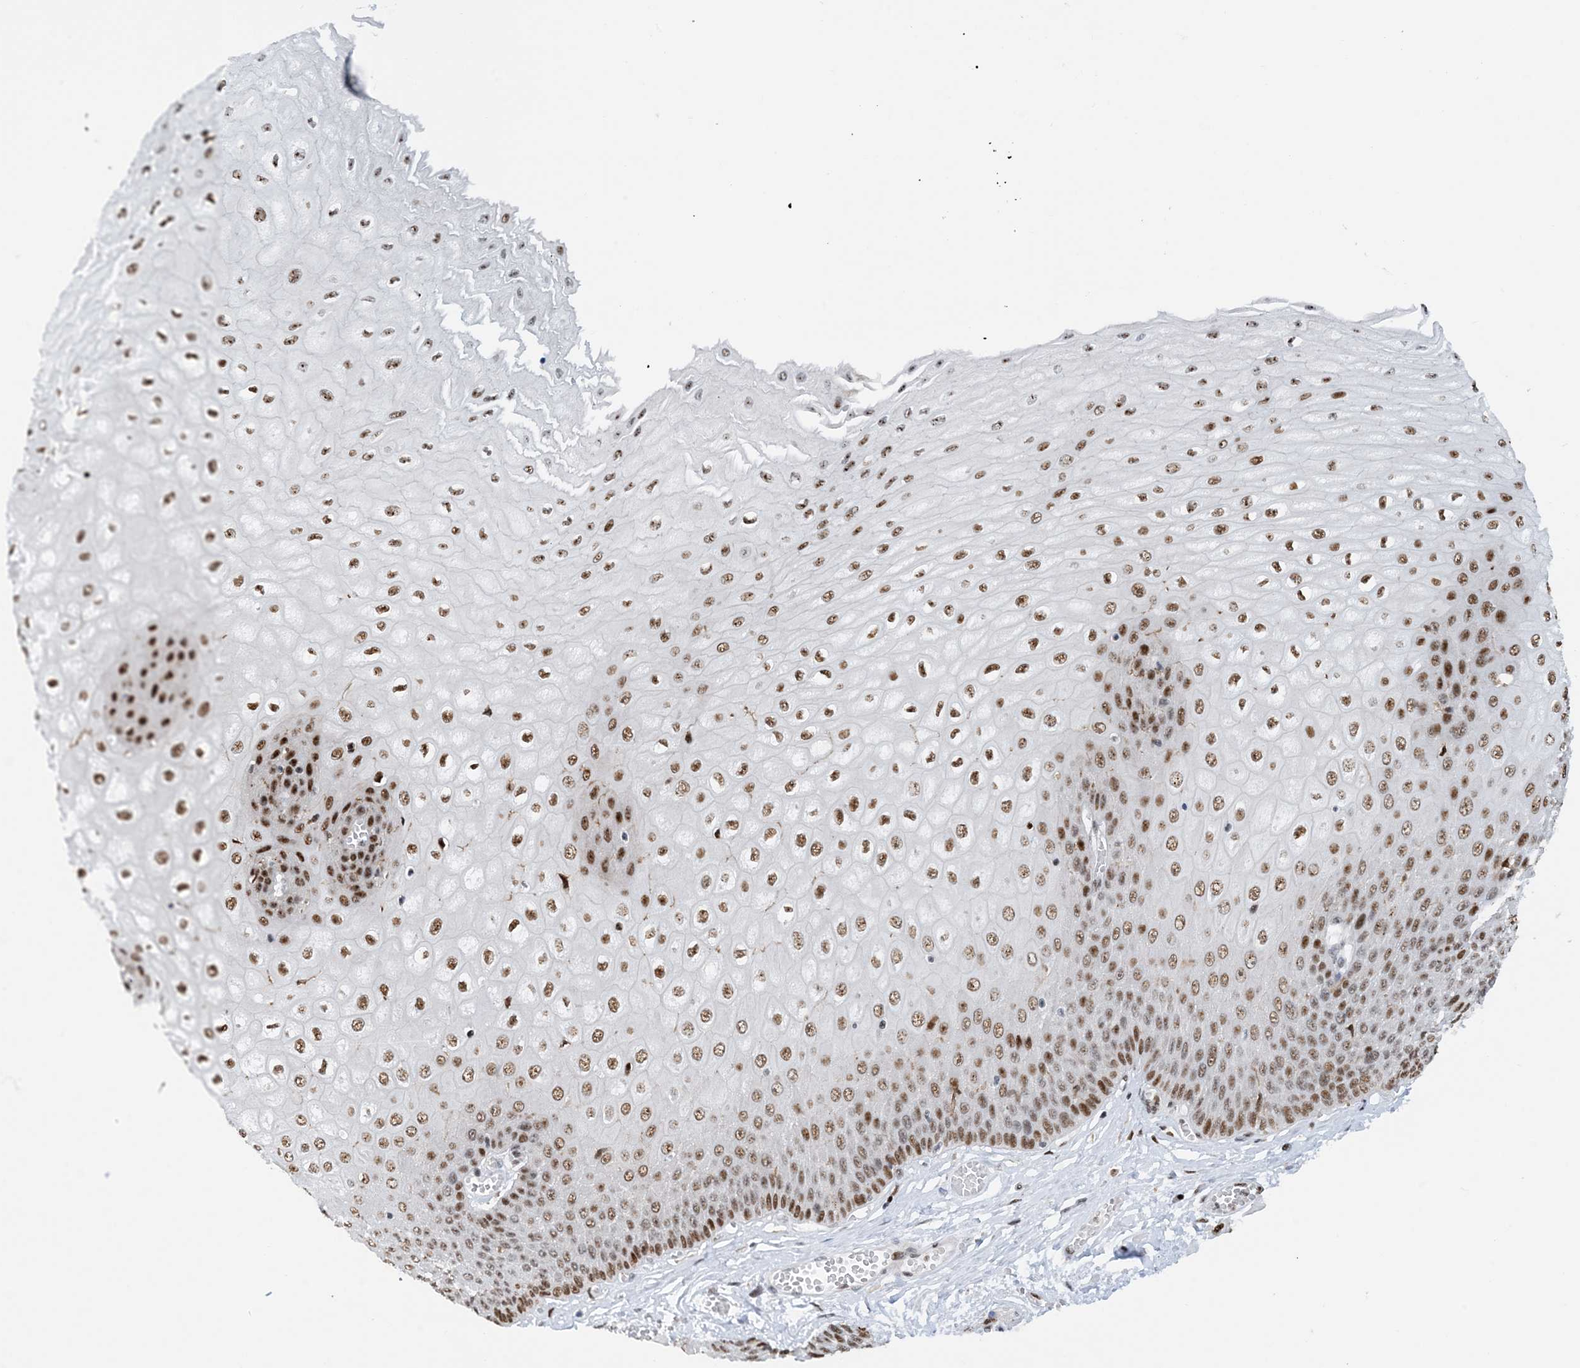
{"staining": {"intensity": "strong", "quantity": ">75%", "location": "nuclear"}, "tissue": "esophagus", "cell_type": "Squamous epithelial cells", "image_type": "normal", "snomed": [{"axis": "morphology", "description": "Normal tissue, NOS"}, {"axis": "topography", "description": "Esophagus"}], "caption": "This histopathology image shows IHC staining of benign human esophagus, with high strong nuclear expression in approximately >75% of squamous epithelial cells.", "gene": "HEMK1", "patient": {"sex": "male", "age": 60}}